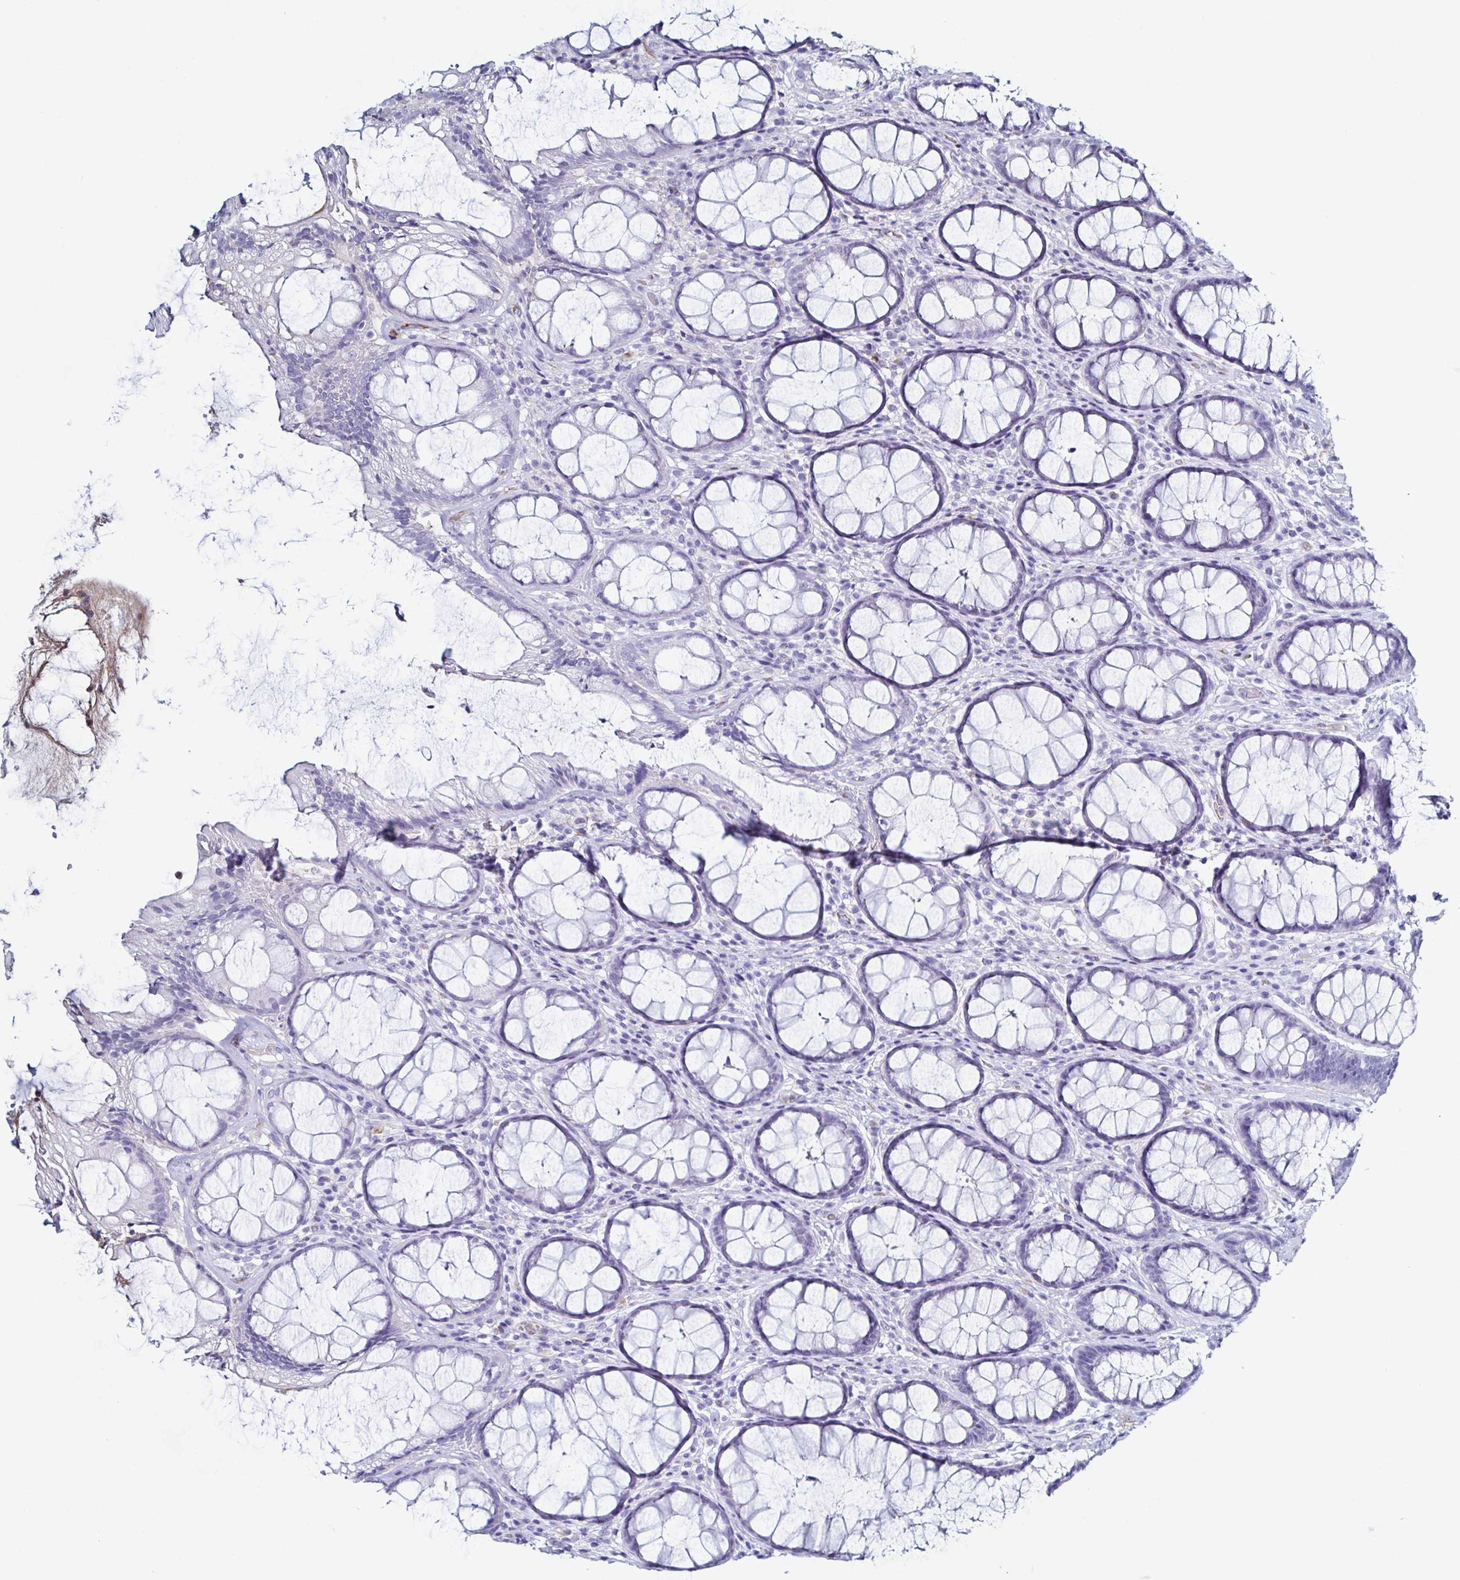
{"staining": {"intensity": "negative", "quantity": "none", "location": "none"}, "tissue": "rectum", "cell_type": "Glandular cells", "image_type": "normal", "snomed": [{"axis": "morphology", "description": "Normal tissue, NOS"}, {"axis": "topography", "description": "Rectum"}], "caption": "An IHC image of benign rectum is shown. There is no staining in glandular cells of rectum.", "gene": "ACSBG2", "patient": {"sex": "male", "age": 72}}